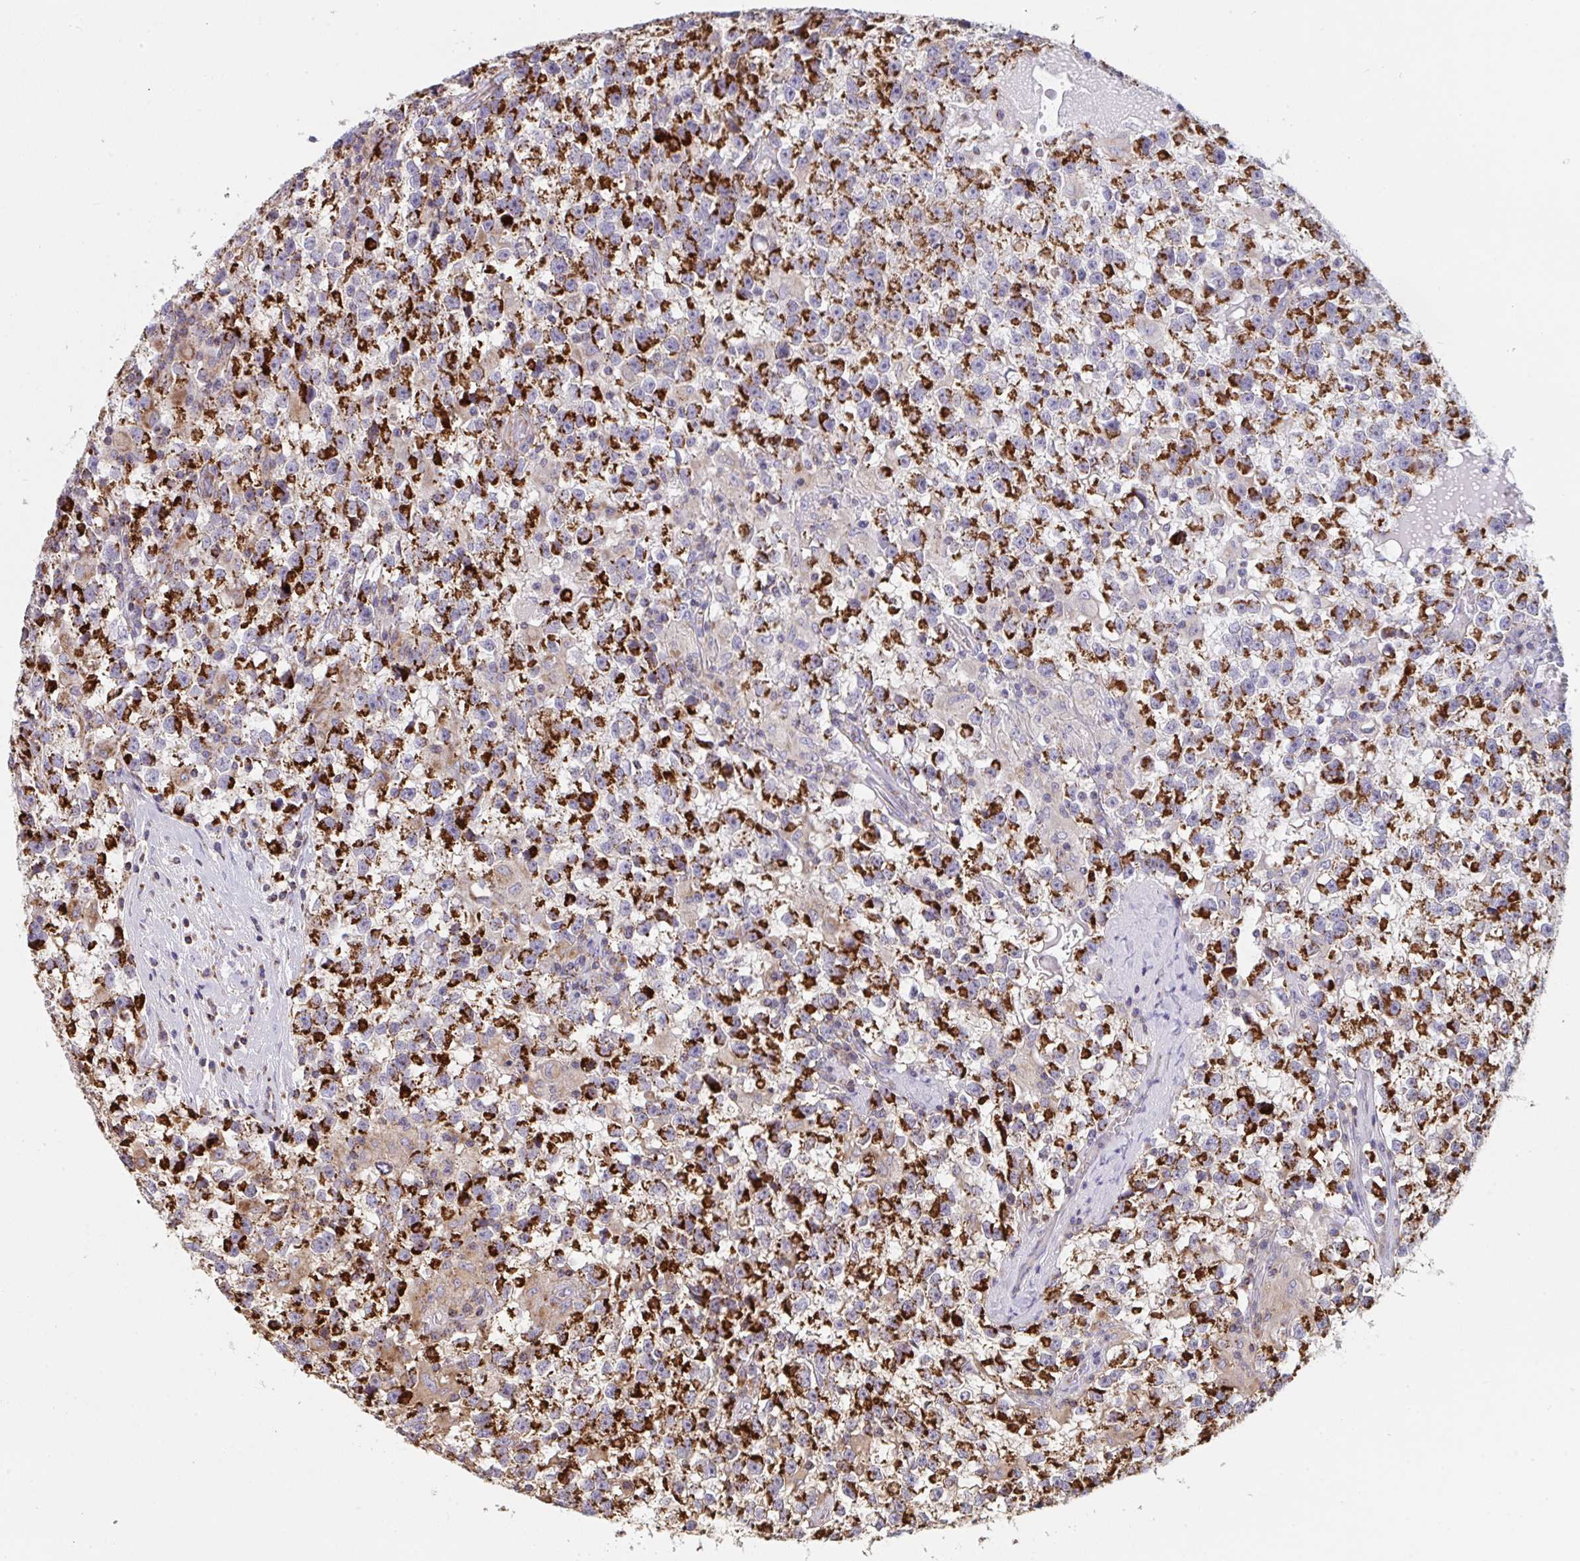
{"staining": {"intensity": "strong", "quantity": ">75%", "location": "cytoplasmic/membranous"}, "tissue": "testis cancer", "cell_type": "Tumor cells", "image_type": "cancer", "snomed": [{"axis": "morphology", "description": "Seminoma, NOS"}, {"axis": "topography", "description": "Testis"}], "caption": "Strong cytoplasmic/membranous positivity for a protein is present in about >75% of tumor cells of testis cancer using immunohistochemistry (IHC).", "gene": "MICOS10", "patient": {"sex": "male", "age": 31}}